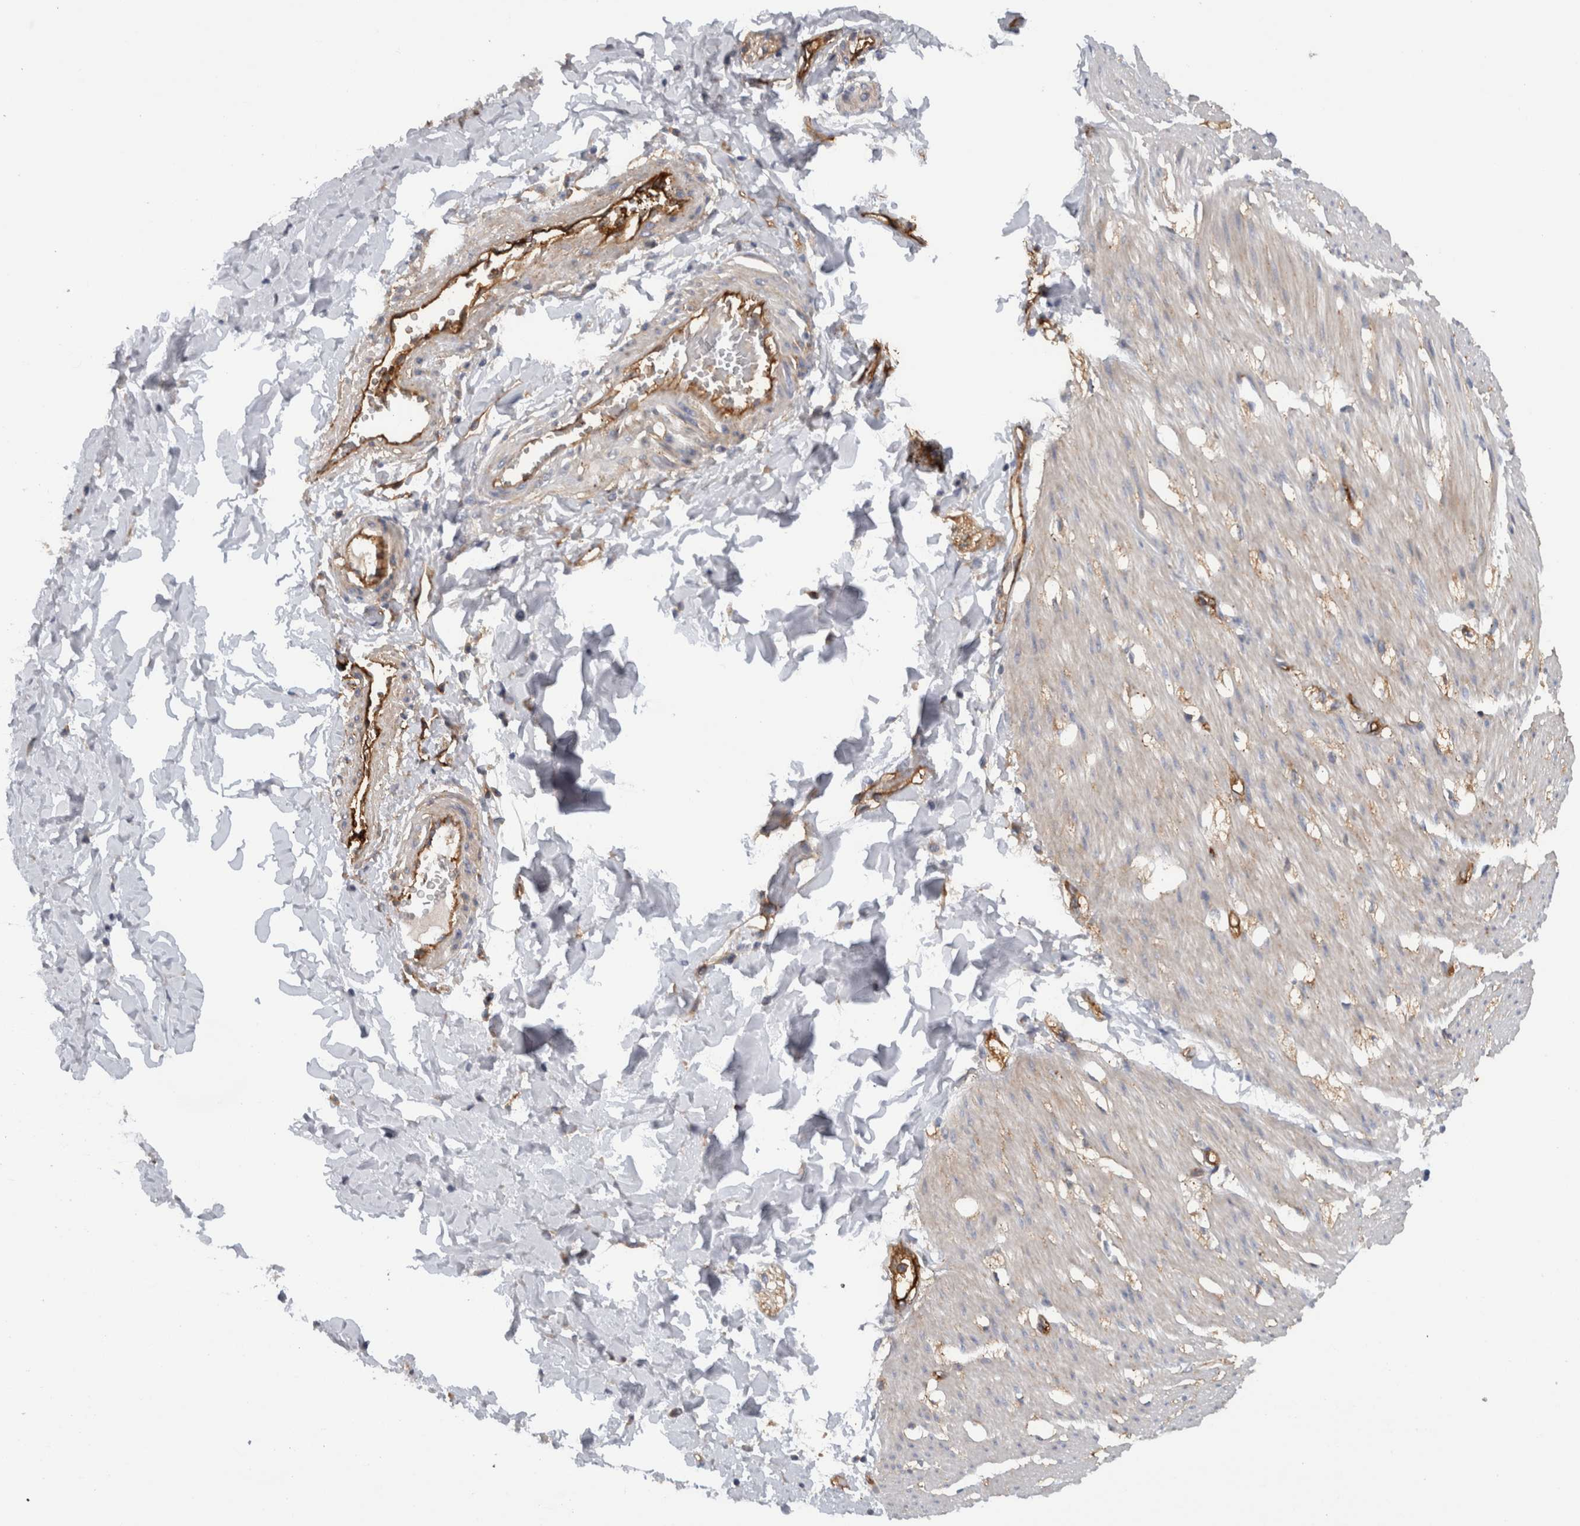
{"staining": {"intensity": "negative", "quantity": "none", "location": "none"}, "tissue": "smooth muscle", "cell_type": "Smooth muscle cells", "image_type": "normal", "snomed": [{"axis": "morphology", "description": "Normal tissue, NOS"}, {"axis": "morphology", "description": "Adenocarcinoma, NOS"}, {"axis": "topography", "description": "Smooth muscle"}, {"axis": "topography", "description": "Colon"}], "caption": "IHC photomicrograph of normal smooth muscle: smooth muscle stained with DAB exhibits no significant protein staining in smooth muscle cells.", "gene": "CD59", "patient": {"sex": "male", "age": 14}}